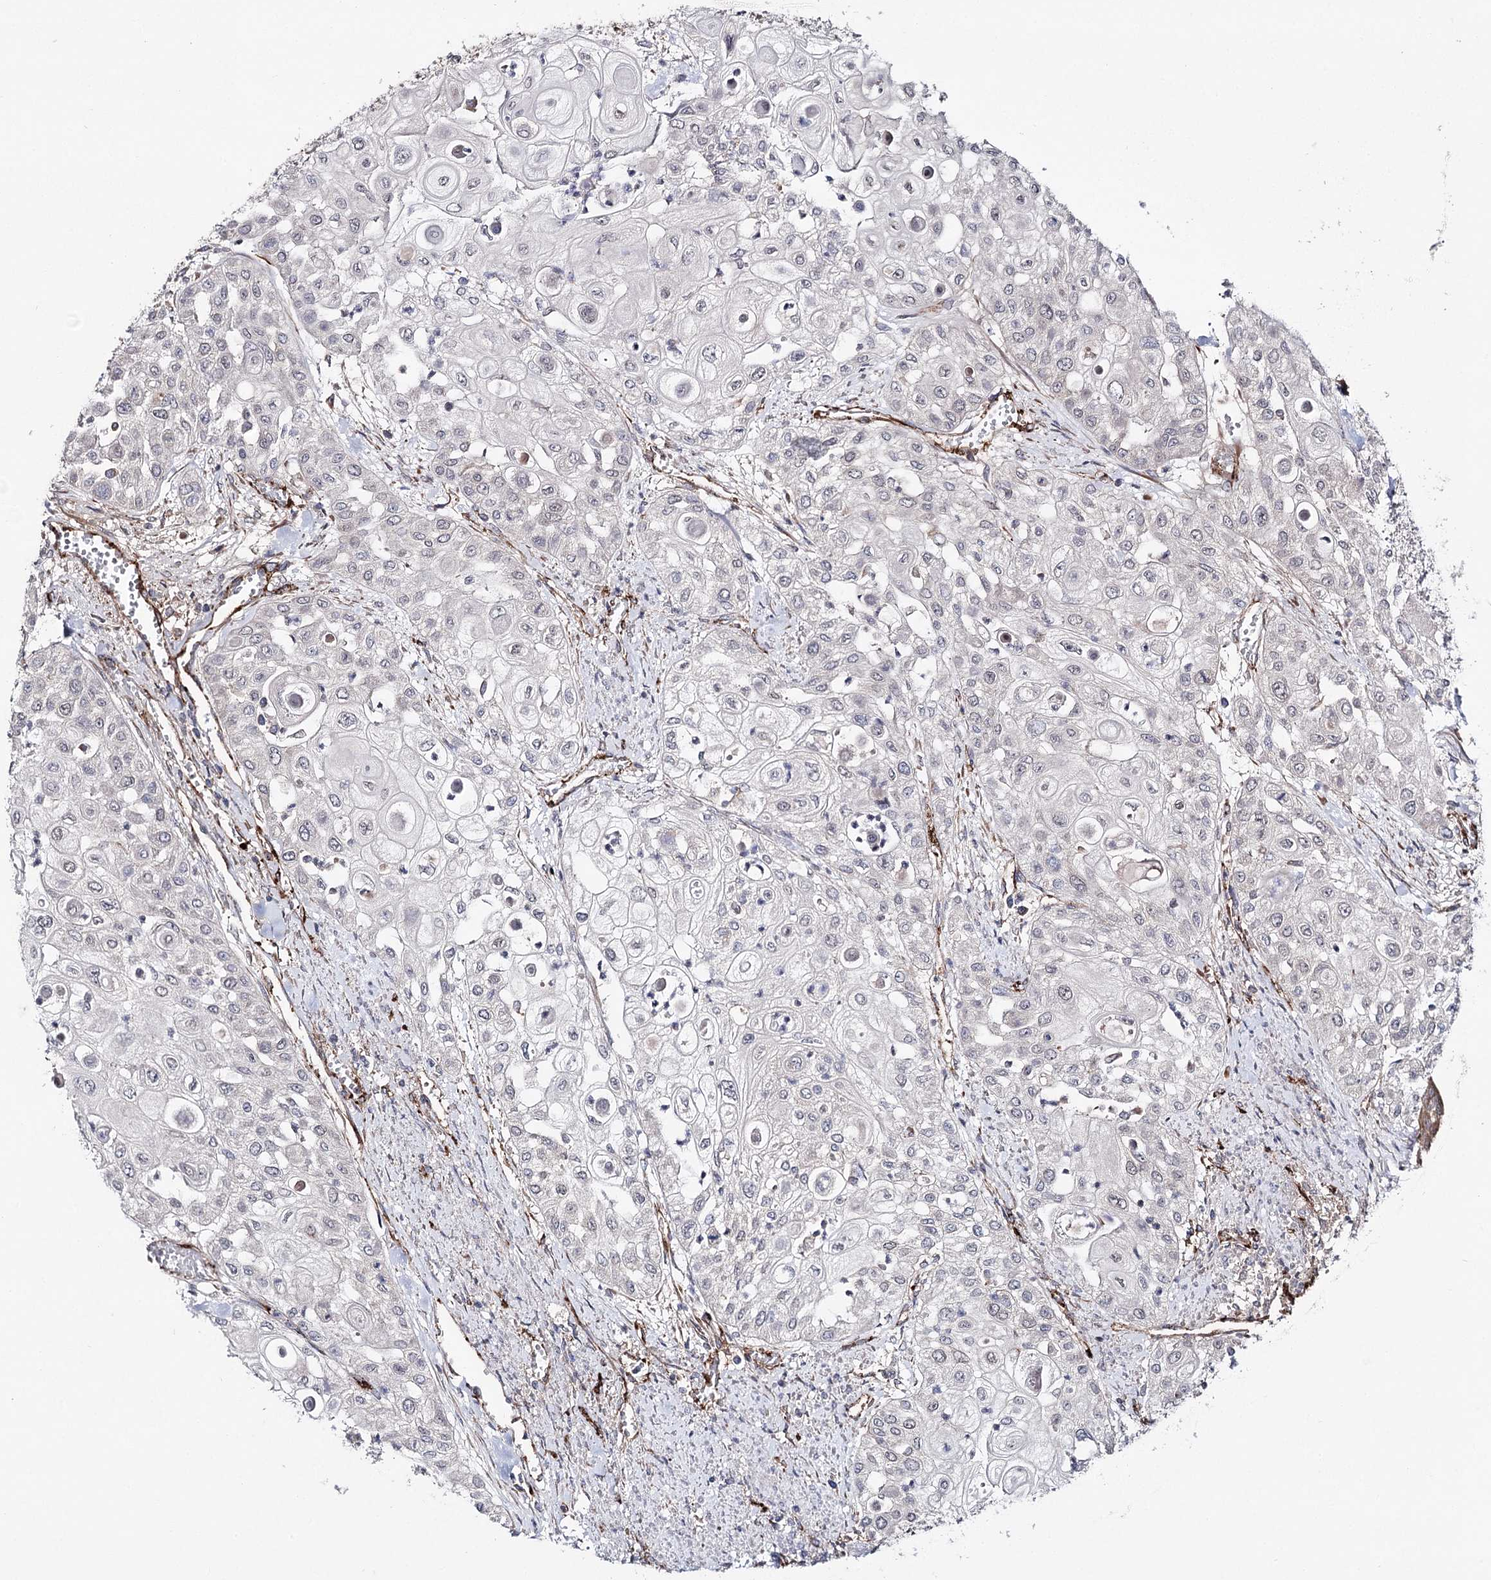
{"staining": {"intensity": "negative", "quantity": "none", "location": "none"}, "tissue": "urothelial cancer", "cell_type": "Tumor cells", "image_type": "cancer", "snomed": [{"axis": "morphology", "description": "Urothelial carcinoma, High grade"}, {"axis": "topography", "description": "Urinary bladder"}], "caption": "Tumor cells are negative for brown protein staining in urothelial cancer.", "gene": "MIB1", "patient": {"sex": "female", "age": 79}}